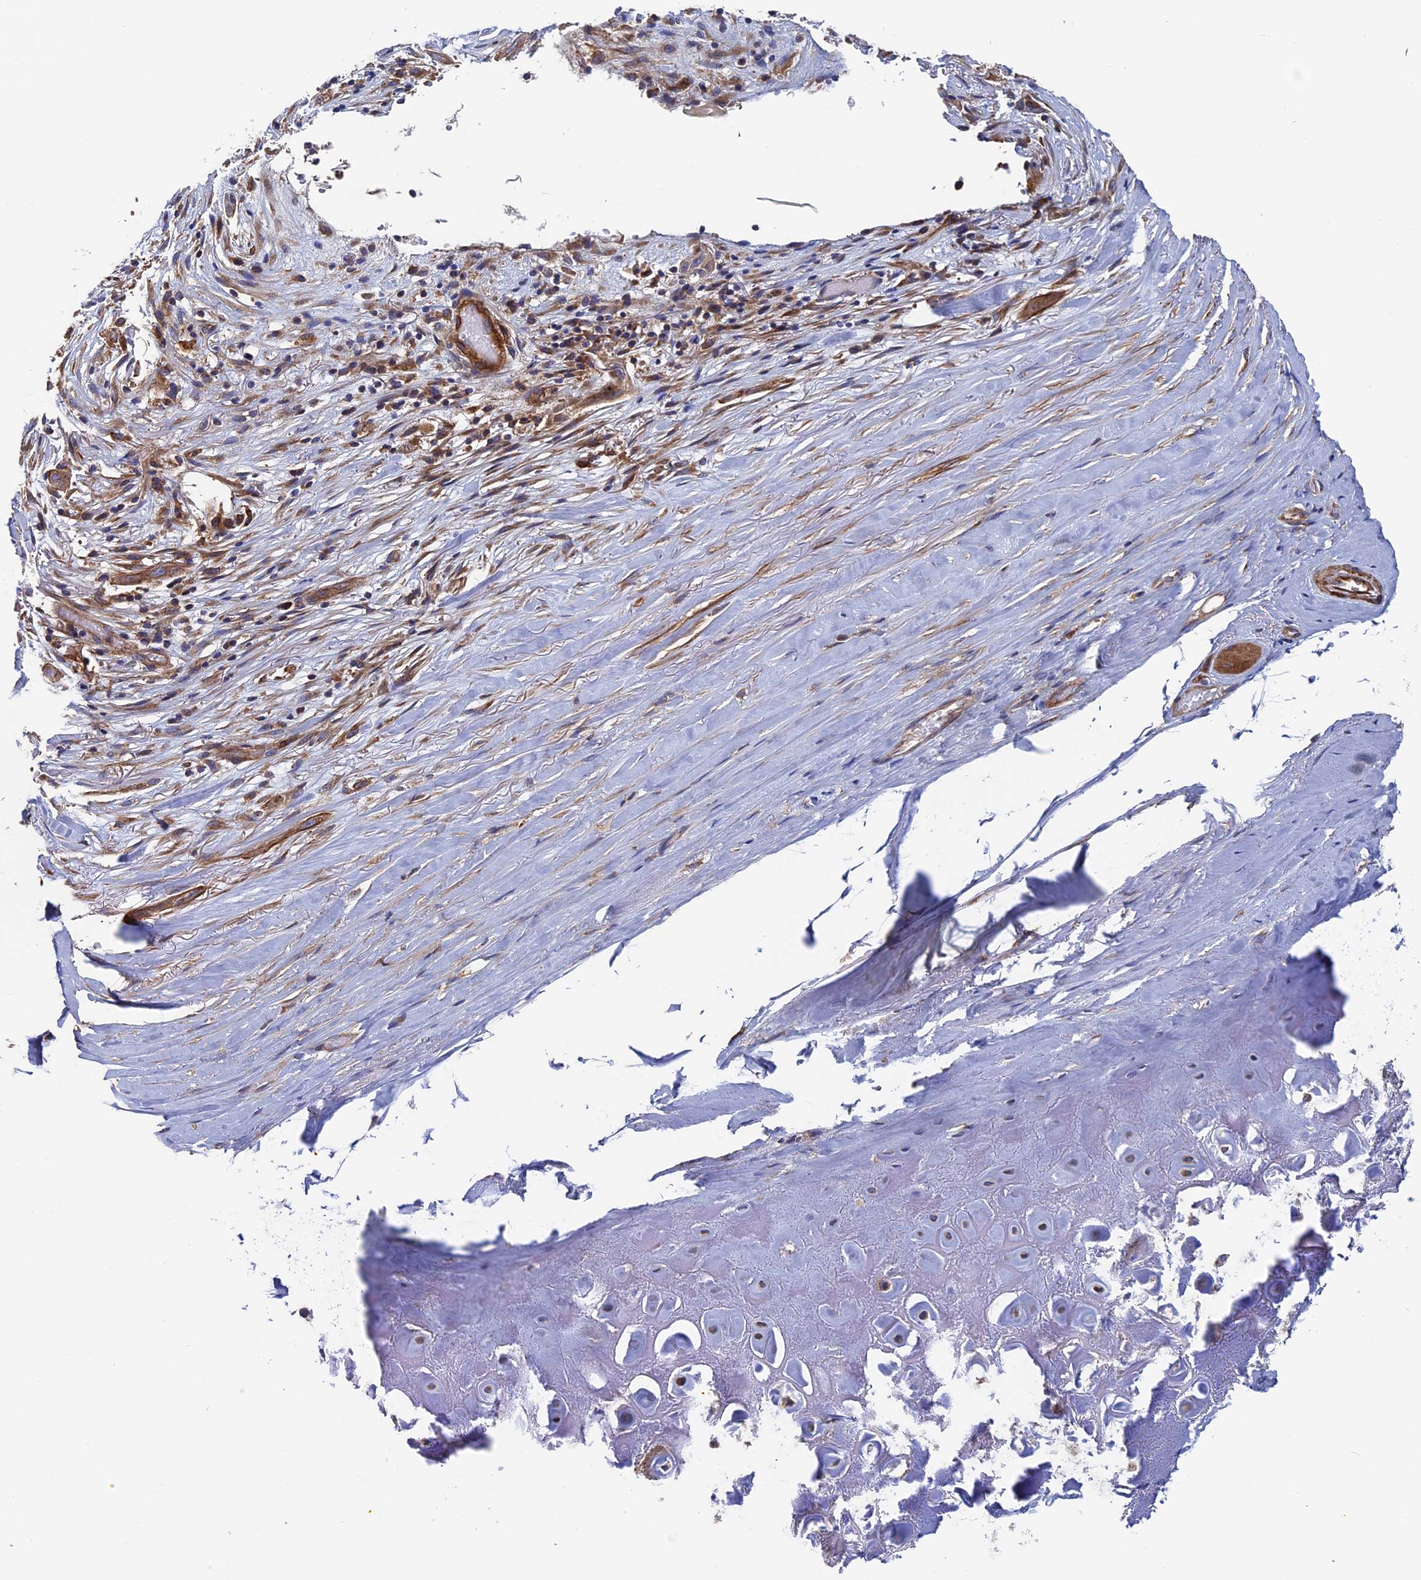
{"staining": {"intensity": "negative", "quantity": "none", "location": "none"}, "tissue": "adipose tissue", "cell_type": "Adipocytes", "image_type": "normal", "snomed": [{"axis": "morphology", "description": "Normal tissue, NOS"}, {"axis": "morphology", "description": "Basal cell carcinoma"}, {"axis": "topography", "description": "Skin"}], "caption": "Adipocytes show no significant protein staining in benign adipose tissue. The staining is performed using DAB brown chromogen with nuclei counter-stained in using hematoxylin.", "gene": "DNAJC3", "patient": {"sex": "female", "age": 89}}